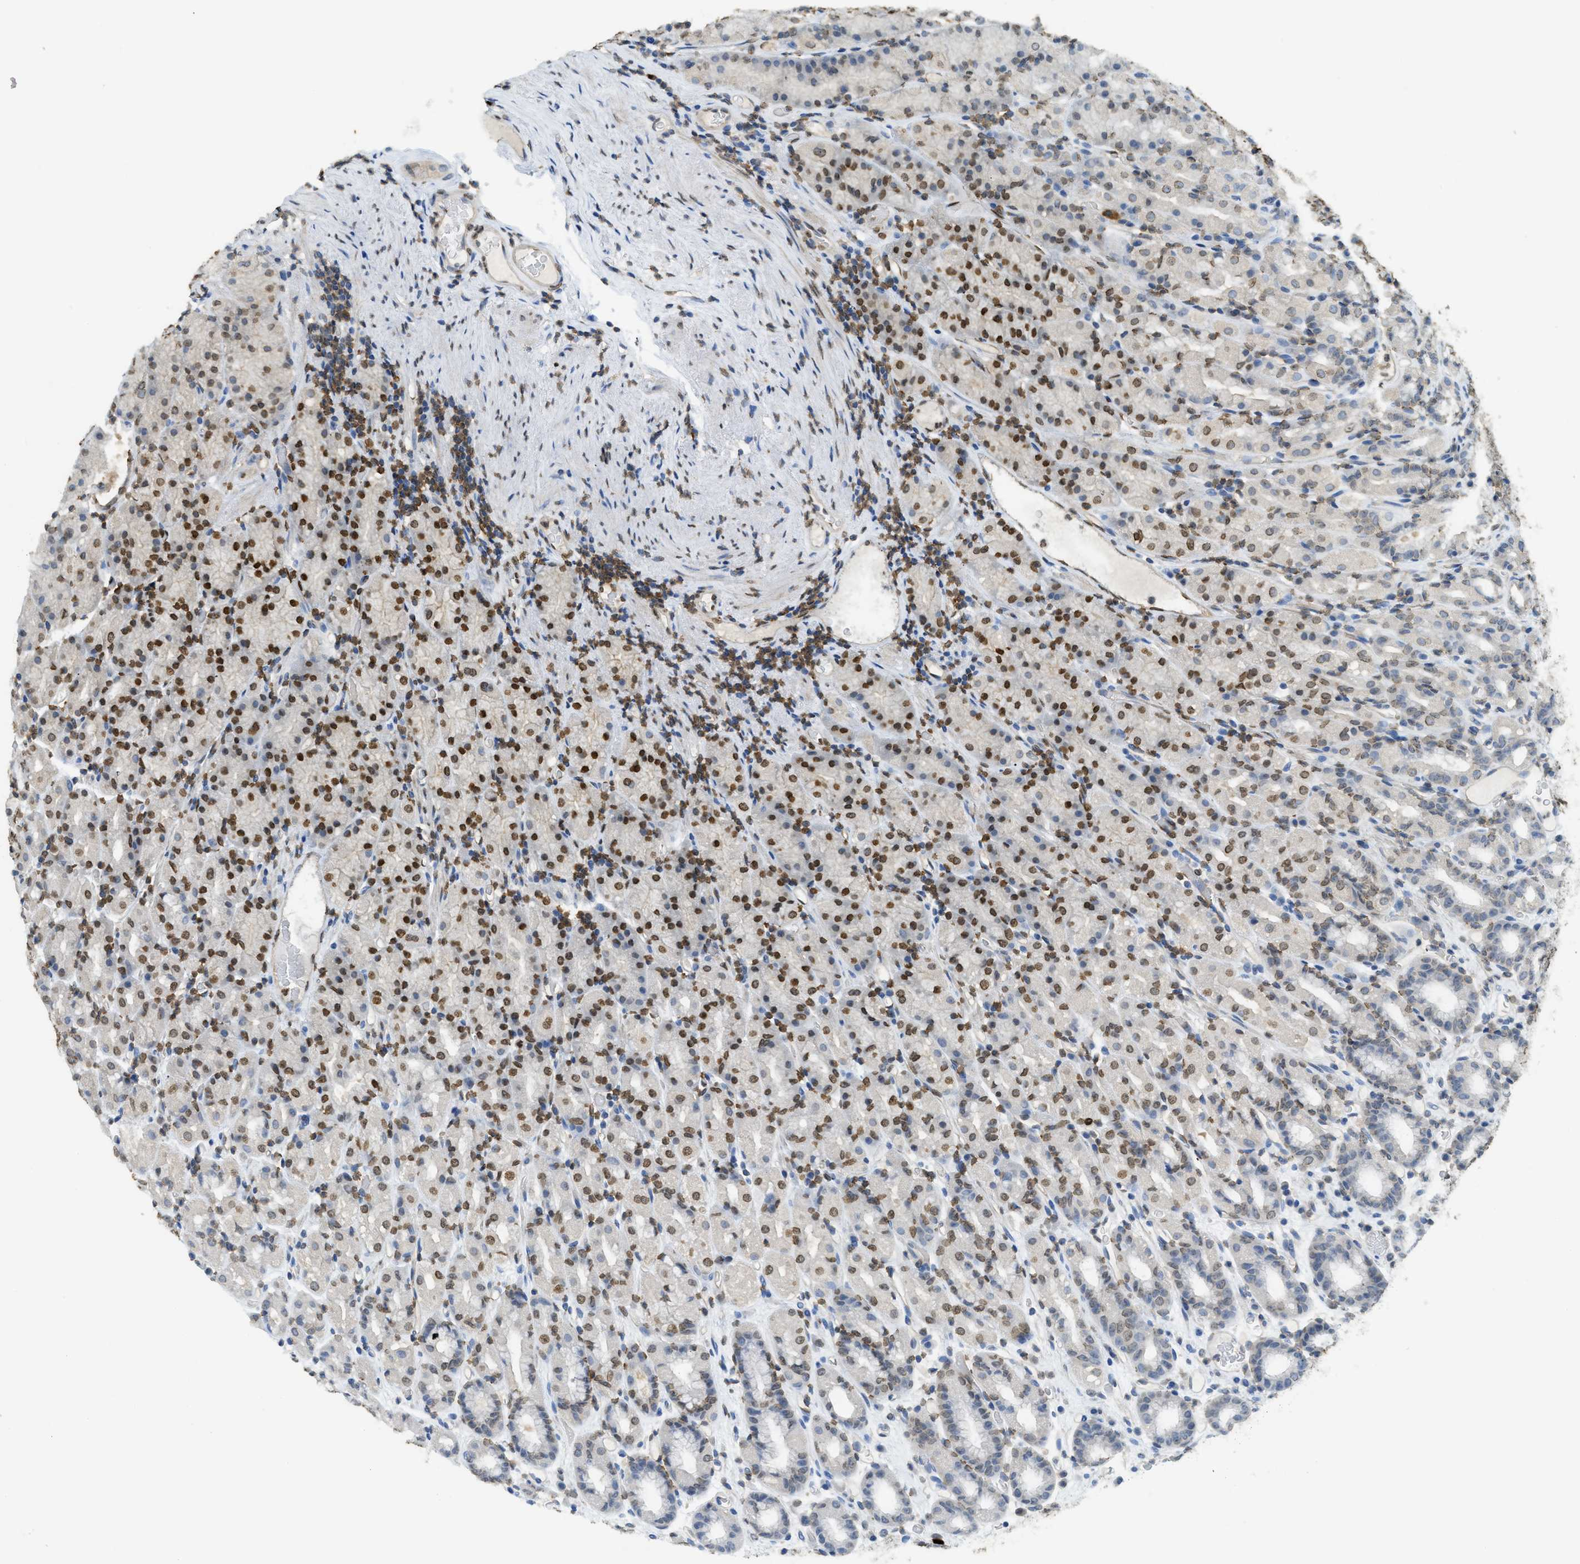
{"staining": {"intensity": "strong", "quantity": "25%-75%", "location": "cytoplasmic/membranous,nuclear"}, "tissue": "stomach", "cell_type": "Glandular cells", "image_type": "normal", "snomed": [{"axis": "morphology", "description": "Normal tissue, NOS"}, {"axis": "topography", "description": "Stomach, upper"}], "caption": "A high-resolution image shows IHC staining of unremarkable stomach, which reveals strong cytoplasmic/membranous,nuclear expression in approximately 25%-75% of glandular cells.", "gene": "NR5A2", "patient": {"sex": "male", "age": 68}}